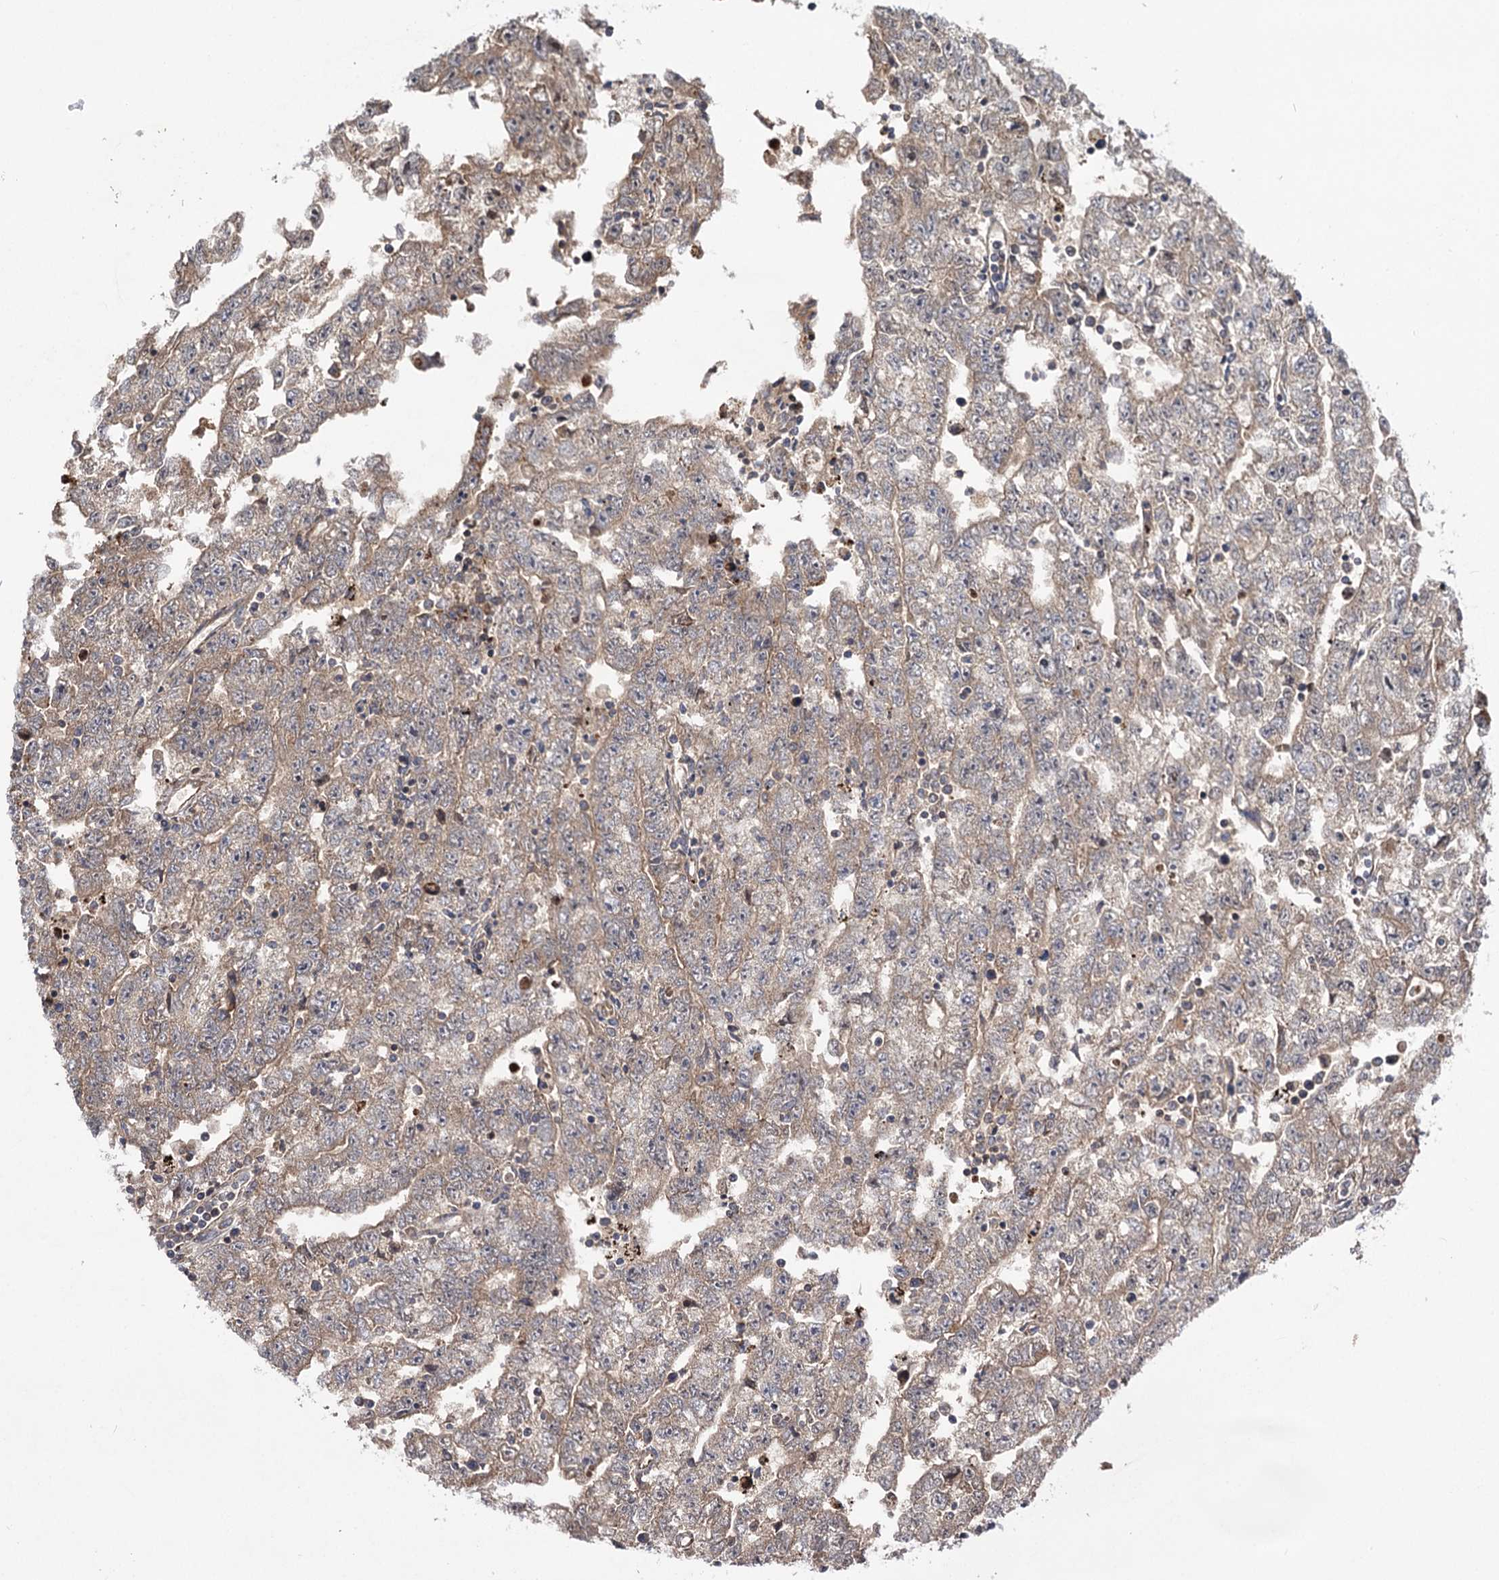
{"staining": {"intensity": "weak", "quantity": "<25%", "location": "cytoplasmic/membranous"}, "tissue": "testis cancer", "cell_type": "Tumor cells", "image_type": "cancer", "snomed": [{"axis": "morphology", "description": "Carcinoma, Embryonal, NOS"}, {"axis": "topography", "description": "Testis"}], "caption": "Testis cancer was stained to show a protein in brown. There is no significant staining in tumor cells.", "gene": "CEP76", "patient": {"sex": "male", "age": 25}}